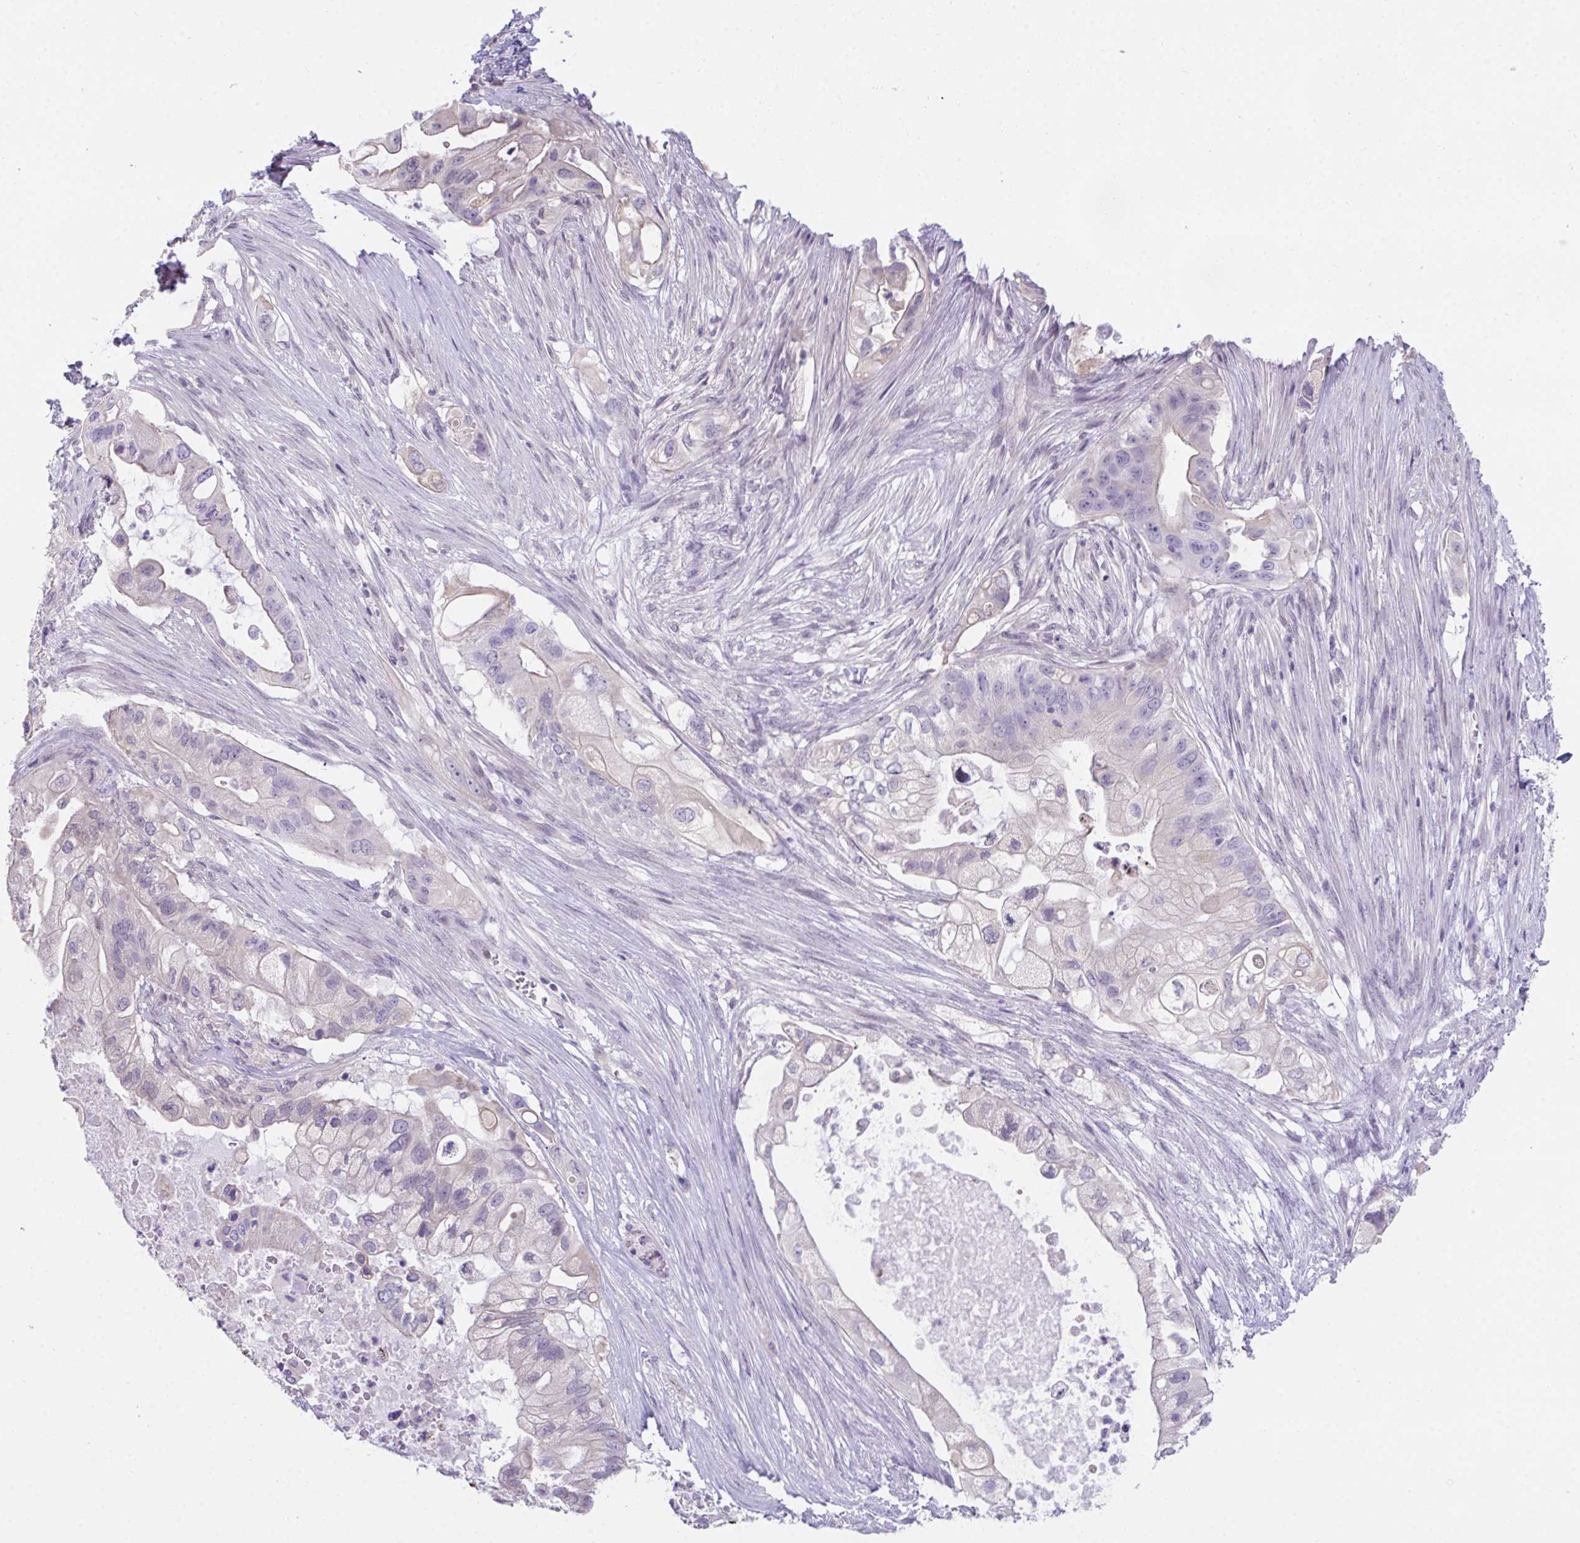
{"staining": {"intensity": "negative", "quantity": "none", "location": "none"}, "tissue": "pancreatic cancer", "cell_type": "Tumor cells", "image_type": "cancer", "snomed": [{"axis": "morphology", "description": "Adenocarcinoma, NOS"}, {"axis": "topography", "description": "Pancreas"}], "caption": "This is an IHC photomicrograph of pancreatic cancer (adenocarcinoma). There is no expression in tumor cells.", "gene": "ATP6V0D2", "patient": {"sex": "female", "age": 72}}